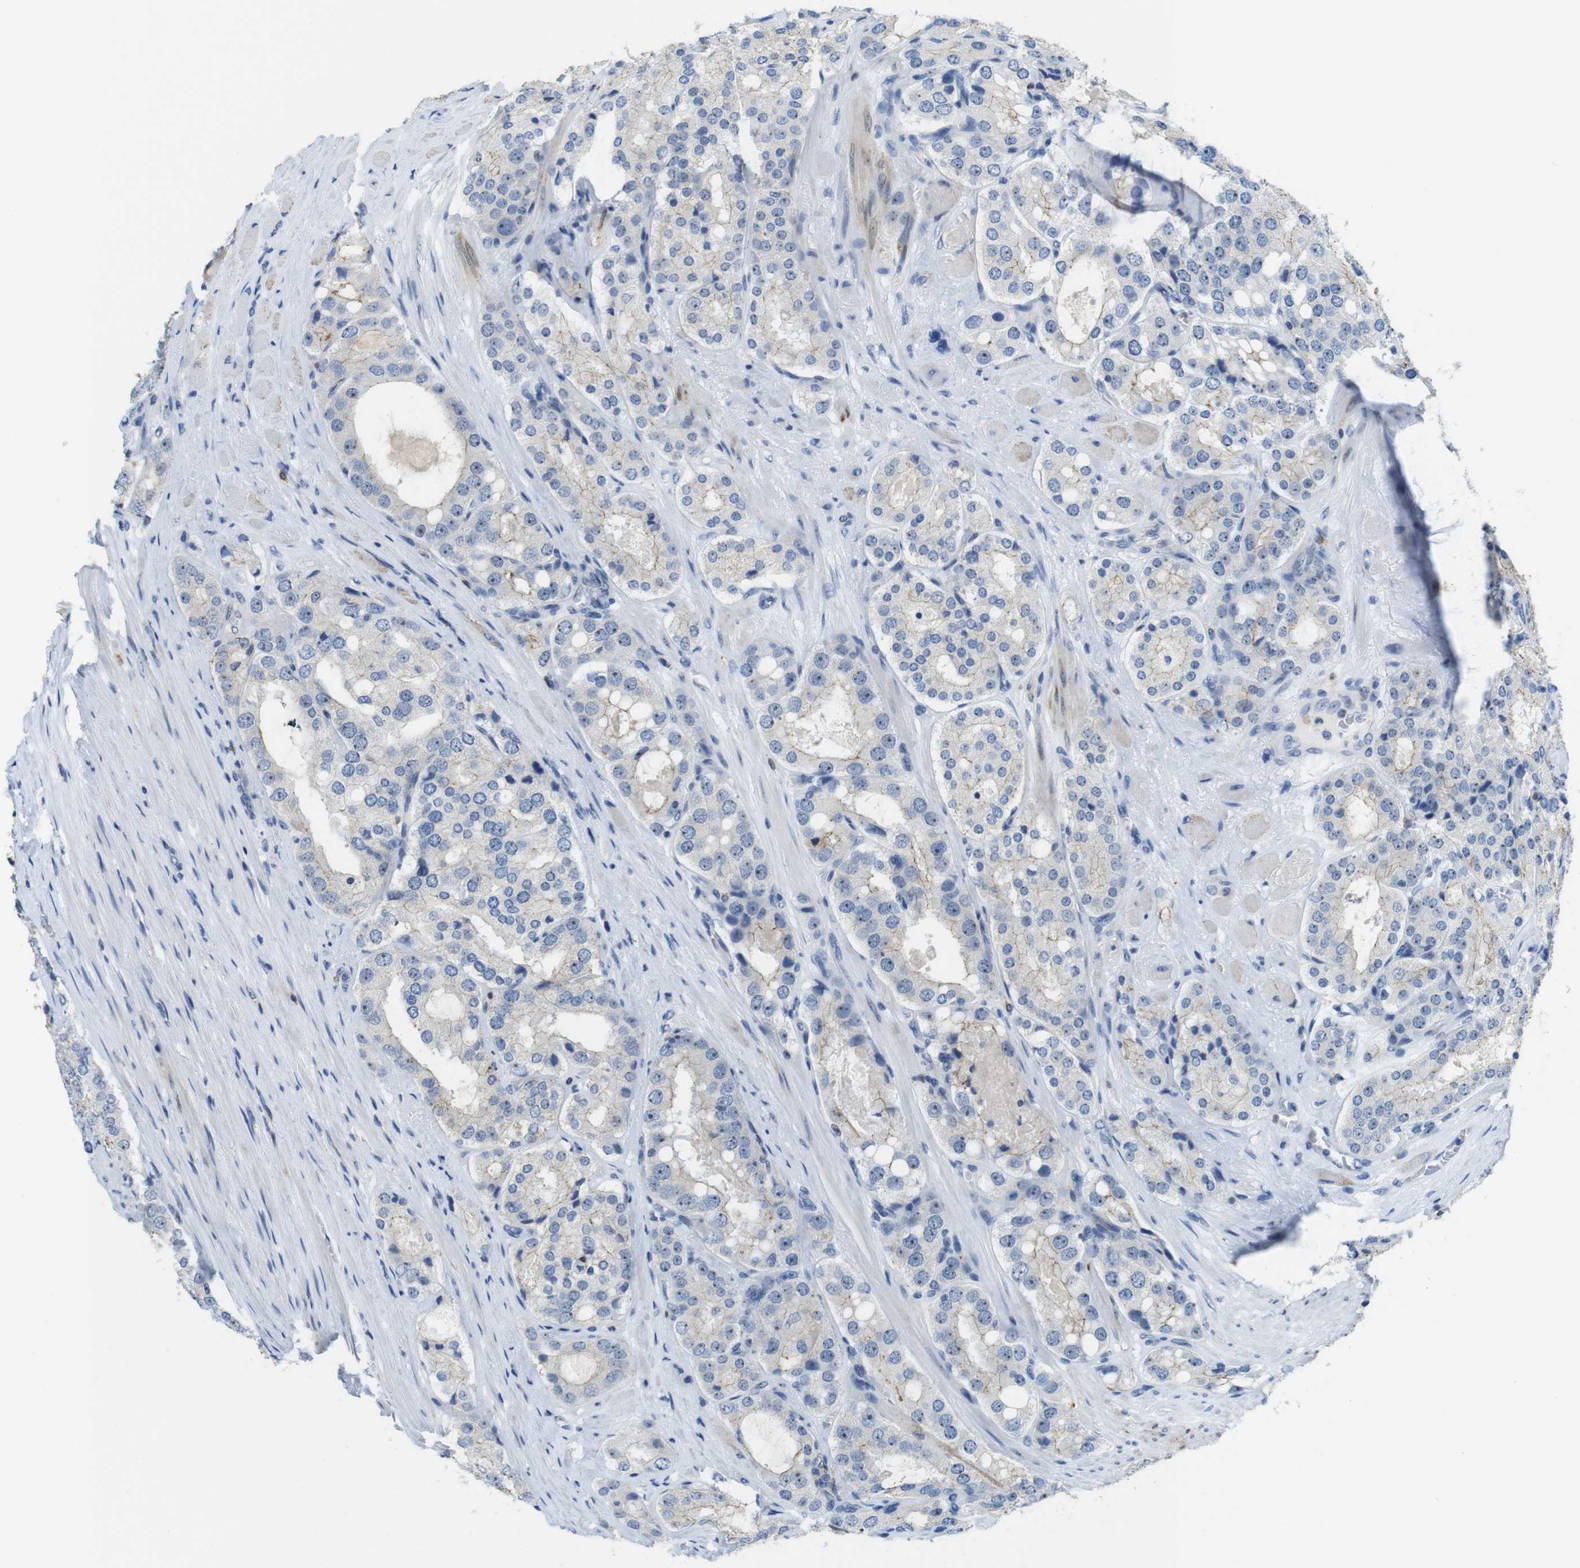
{"staining": {"intensity": "negative", "quantity": "none", "location": "none"}, "tissue": "prostate cancer", "cell_type": "Tumor cells", "image_type": "cancer", "snomed": [{"axis": "morphology", "description": "Adenocarcinoma, High grade"}, {"axis": "topography", "description": "Prostate"}], "caption": "High-grade adenocarcinoma (prostate) stained for a protein using immunohistochemistry (IHC) demonstrates no positivity tumor cells.", "gene": "TJP3", "patient": {"sex": "male", "age": 65}}